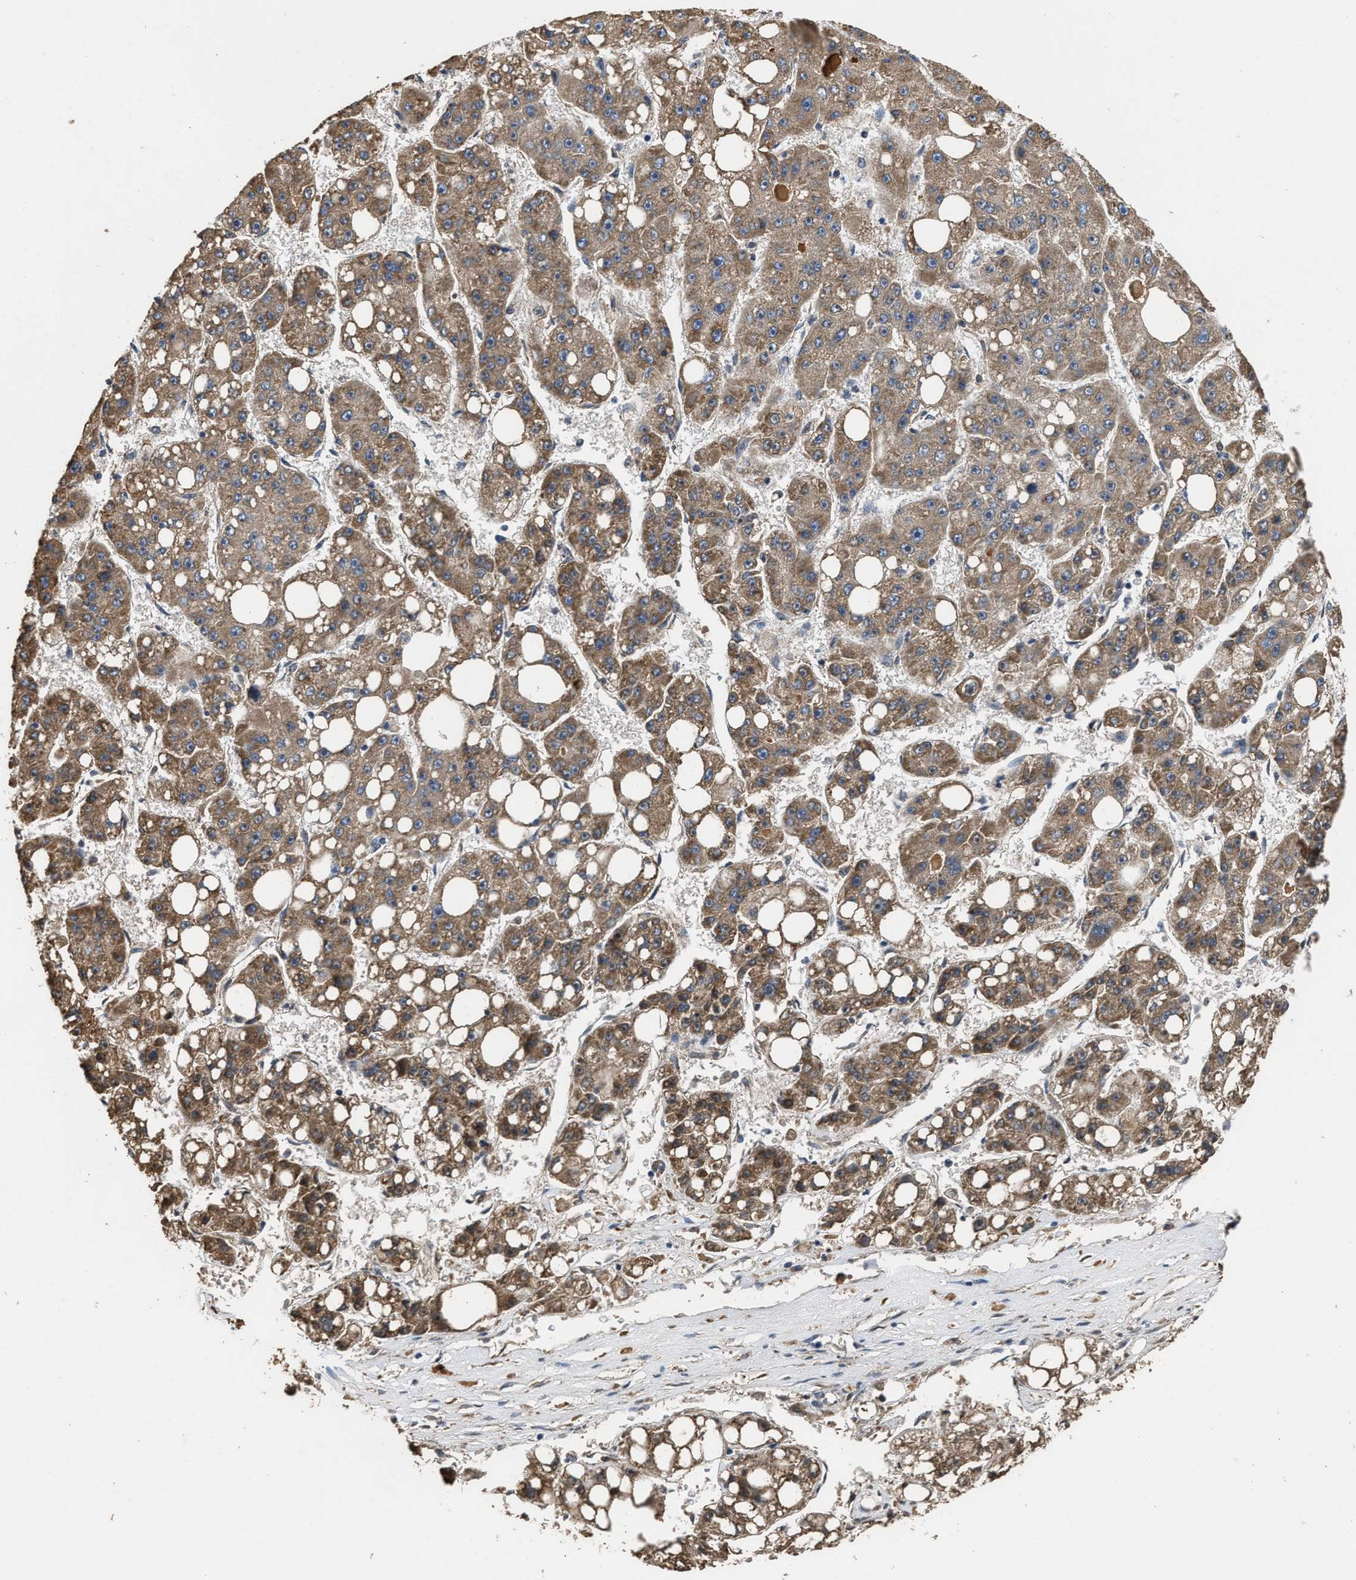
{"staining": {"intensity": "moderate", "quantity": ">75%", "location": "cytoplasmic/membranous"}, "tissue": "liver cancer", "cell_type": "Tumor cells", "image_type": "cancer", "snomed": [{"axis": "morphology", "description": "Carcinoma, Hepatocellular, NOS"}, {"axis": "topography", "description": "Liver"}], "caption": "Brown immunohistochemical staining in liver cancer (hepatocellular carcinoma) displays moderate cytoplasmic/membranous positivity in about >75% of tumor cells. The staining is performed using DAB (3,3'-diaminobenzidine) brown chromogen to label protein expression. The nuclei are counter-stained blue using hematoxylin.", "gene": "C3", "patient": {"sex": "female", "age": 61}}